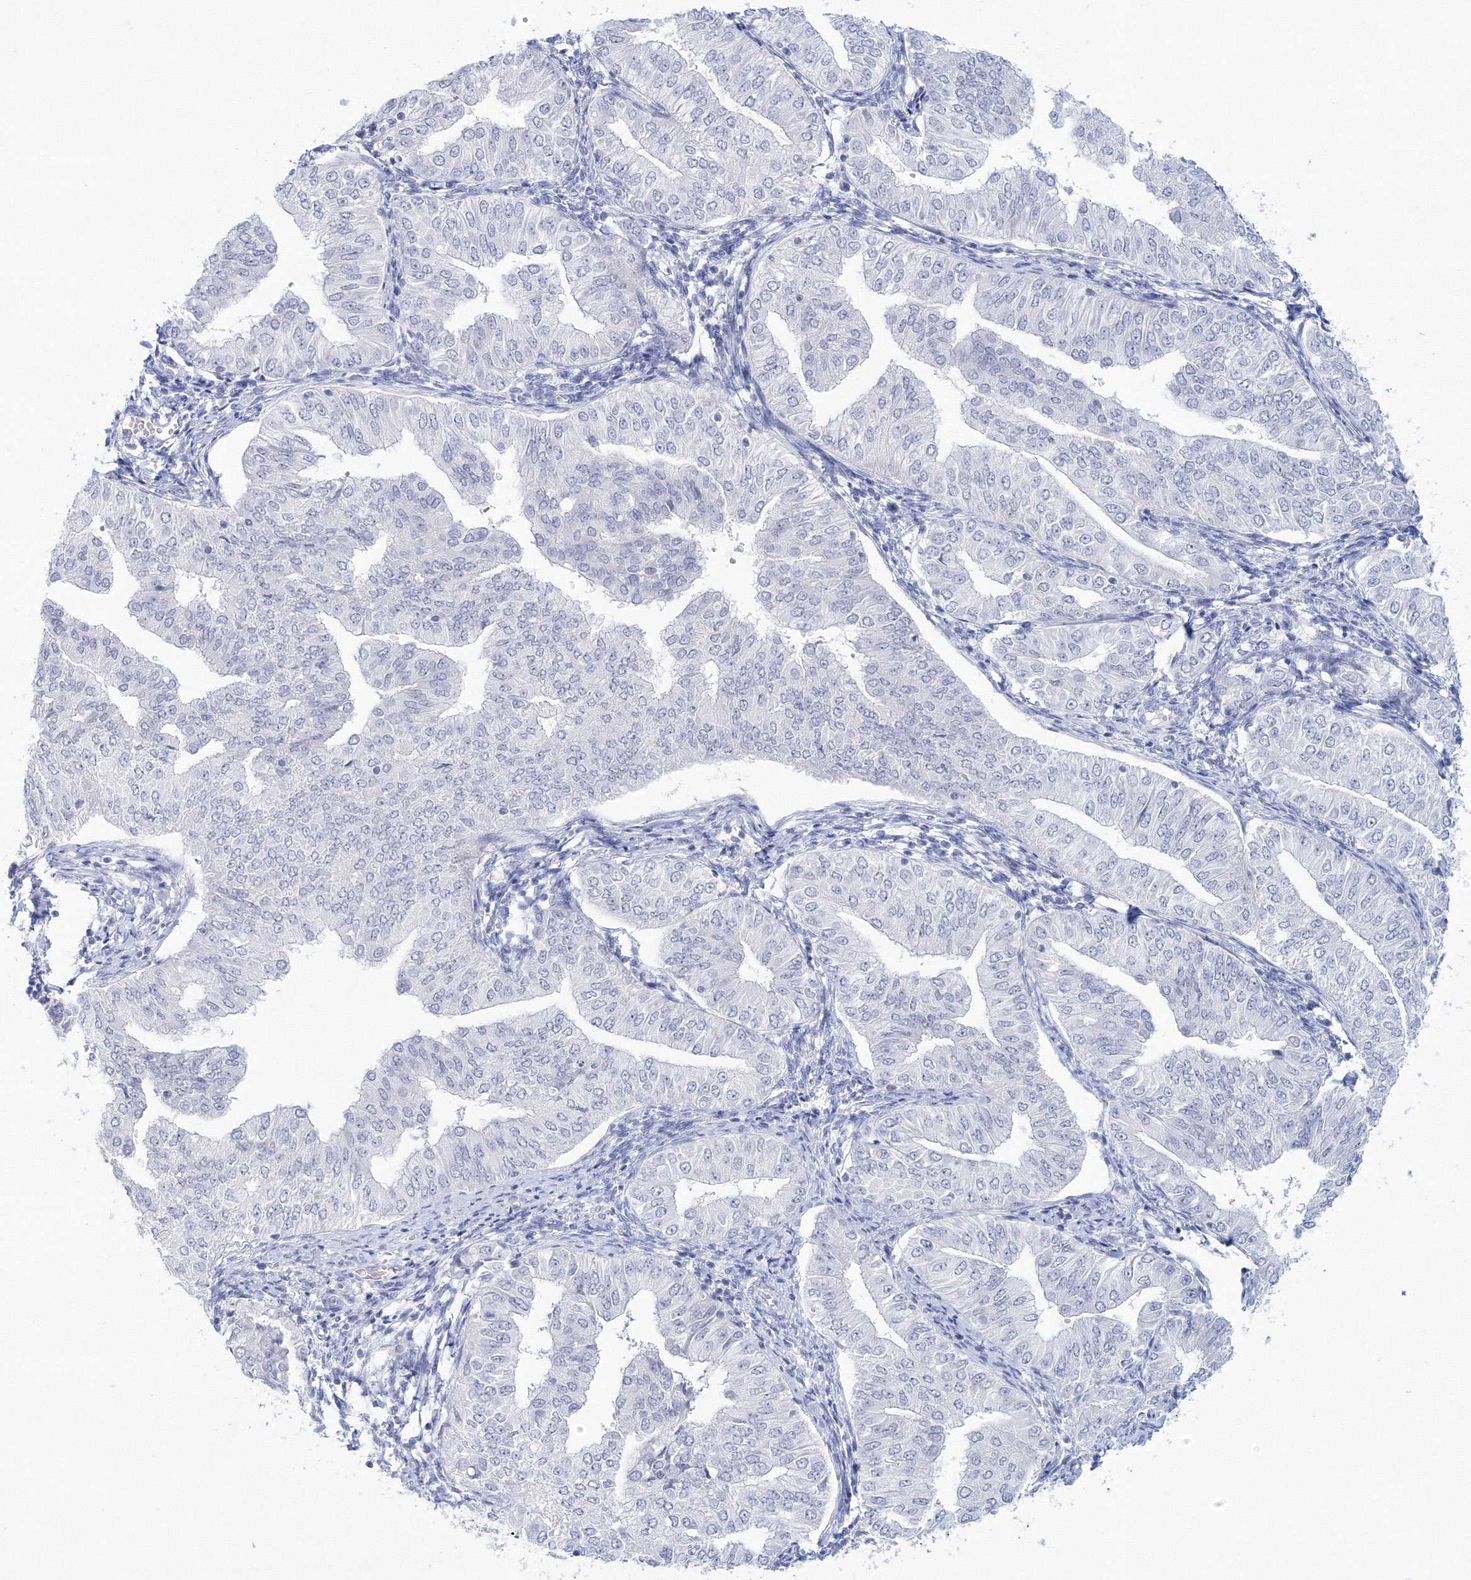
{"staining": {"intensity": "negative", "quantity": "none", "location": "none"}, "tissue": "endometrial cancer", "cell_type": "Tumor cells", "image_type": "cancer", "snomed": [{"axis": "morphology", "description": "Normal tissue, NOS"}, {"axis": "morphology", "description": "Adenocarcinoma, NOS"}, {"axis": "topography", "description": "Endometrium"}], "caption": "The photomicrograph reveals no significant expression in tumor cells of adenocarcinoma (endometrial).", "gene": "VSIG1", "patient": {"sex": "female", "age": 53}}